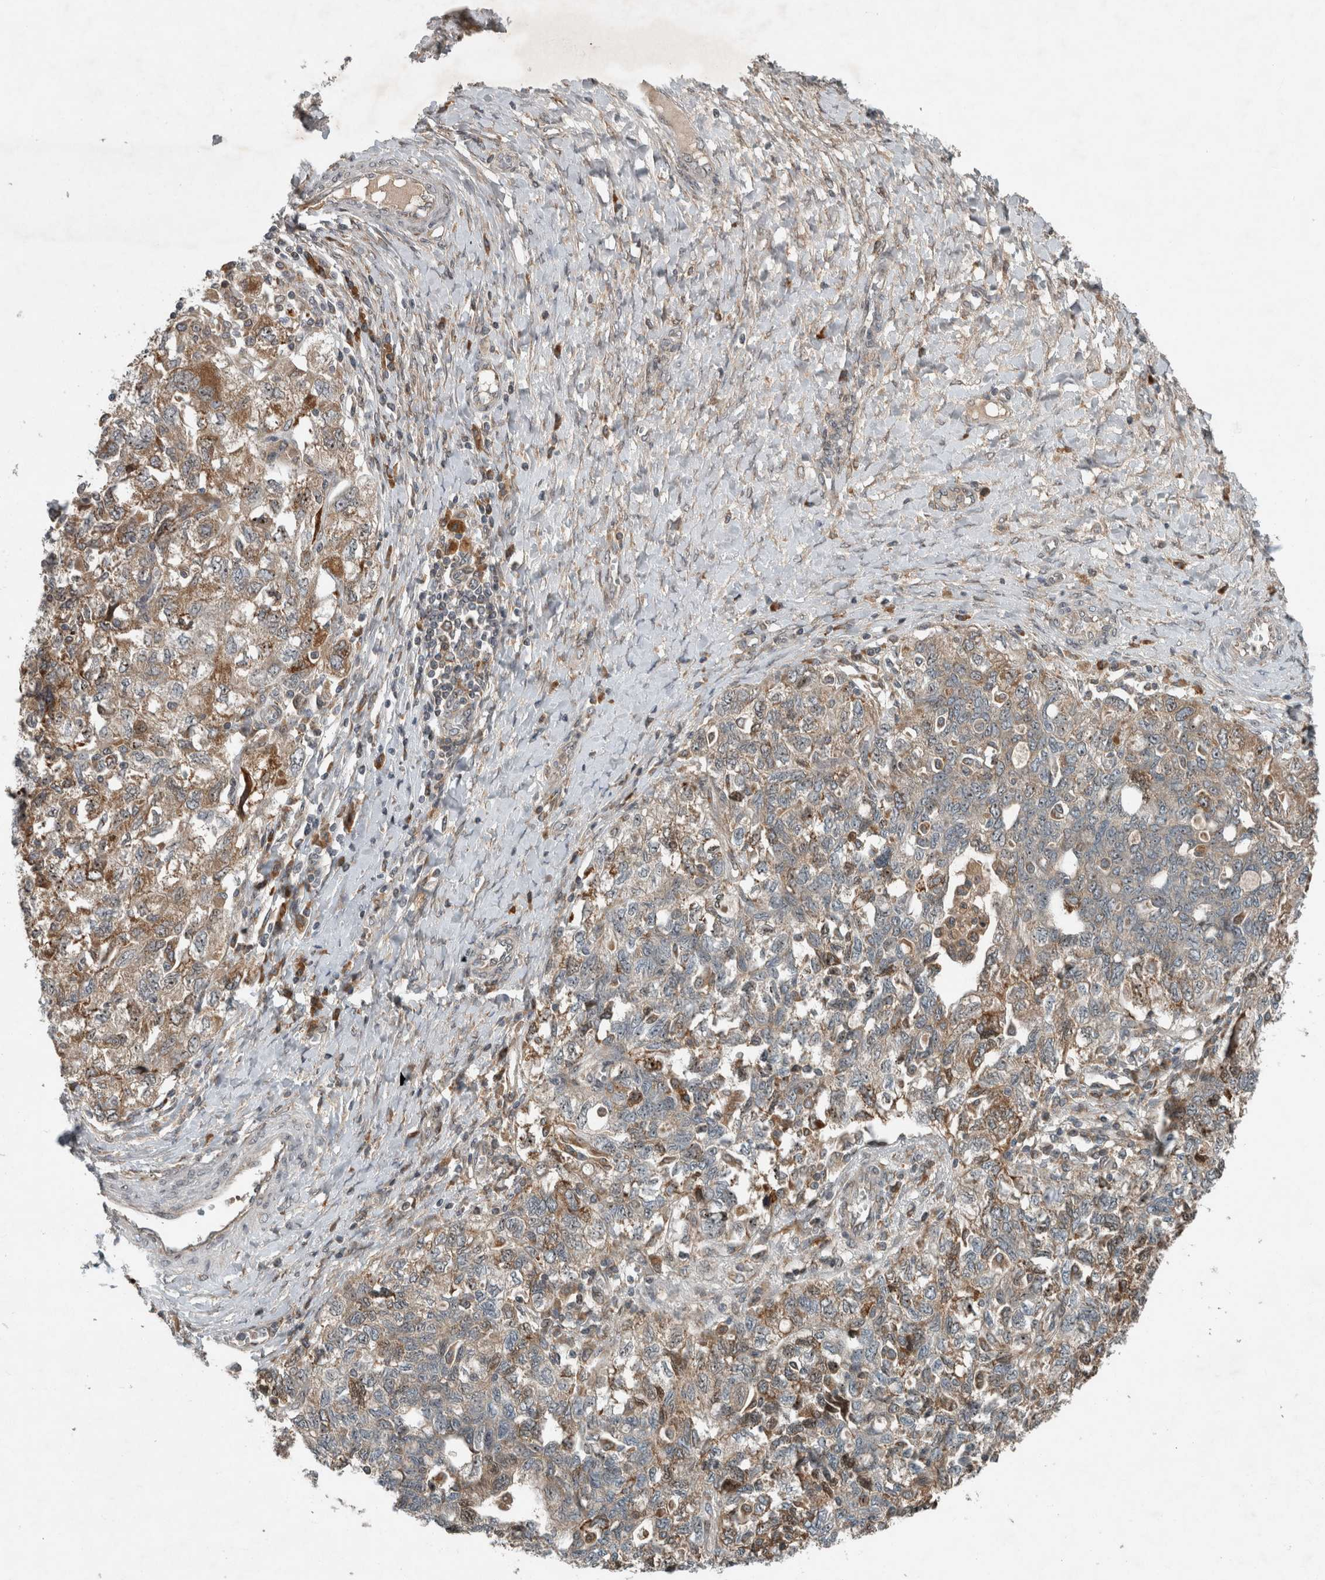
{"staining": {"intensity": "moderate", "quantity": "25%-75%", "location": "cytoplasmic/membranous"}, "tissue": "ovarian cancer", "cell_type": "Tumor cells", "image_type": "cancer", "snomed": [{"axis": "morphology", "description": "Carcinoma, NOS"}, {"axis": "morphology", "description": "Cystadenocarcinoma, serous, NOS"}, {"axis": "topography", "description": "Ovary"}], "caption": "About 25%-75% of tumor cells in human ovarian cancer show moderate cytoplasmic/membranous protein positivity as visualized by brown immunohistochemical staining.", "gene": "GPR137B", "patient": {"sex": "female", "age": 69}}